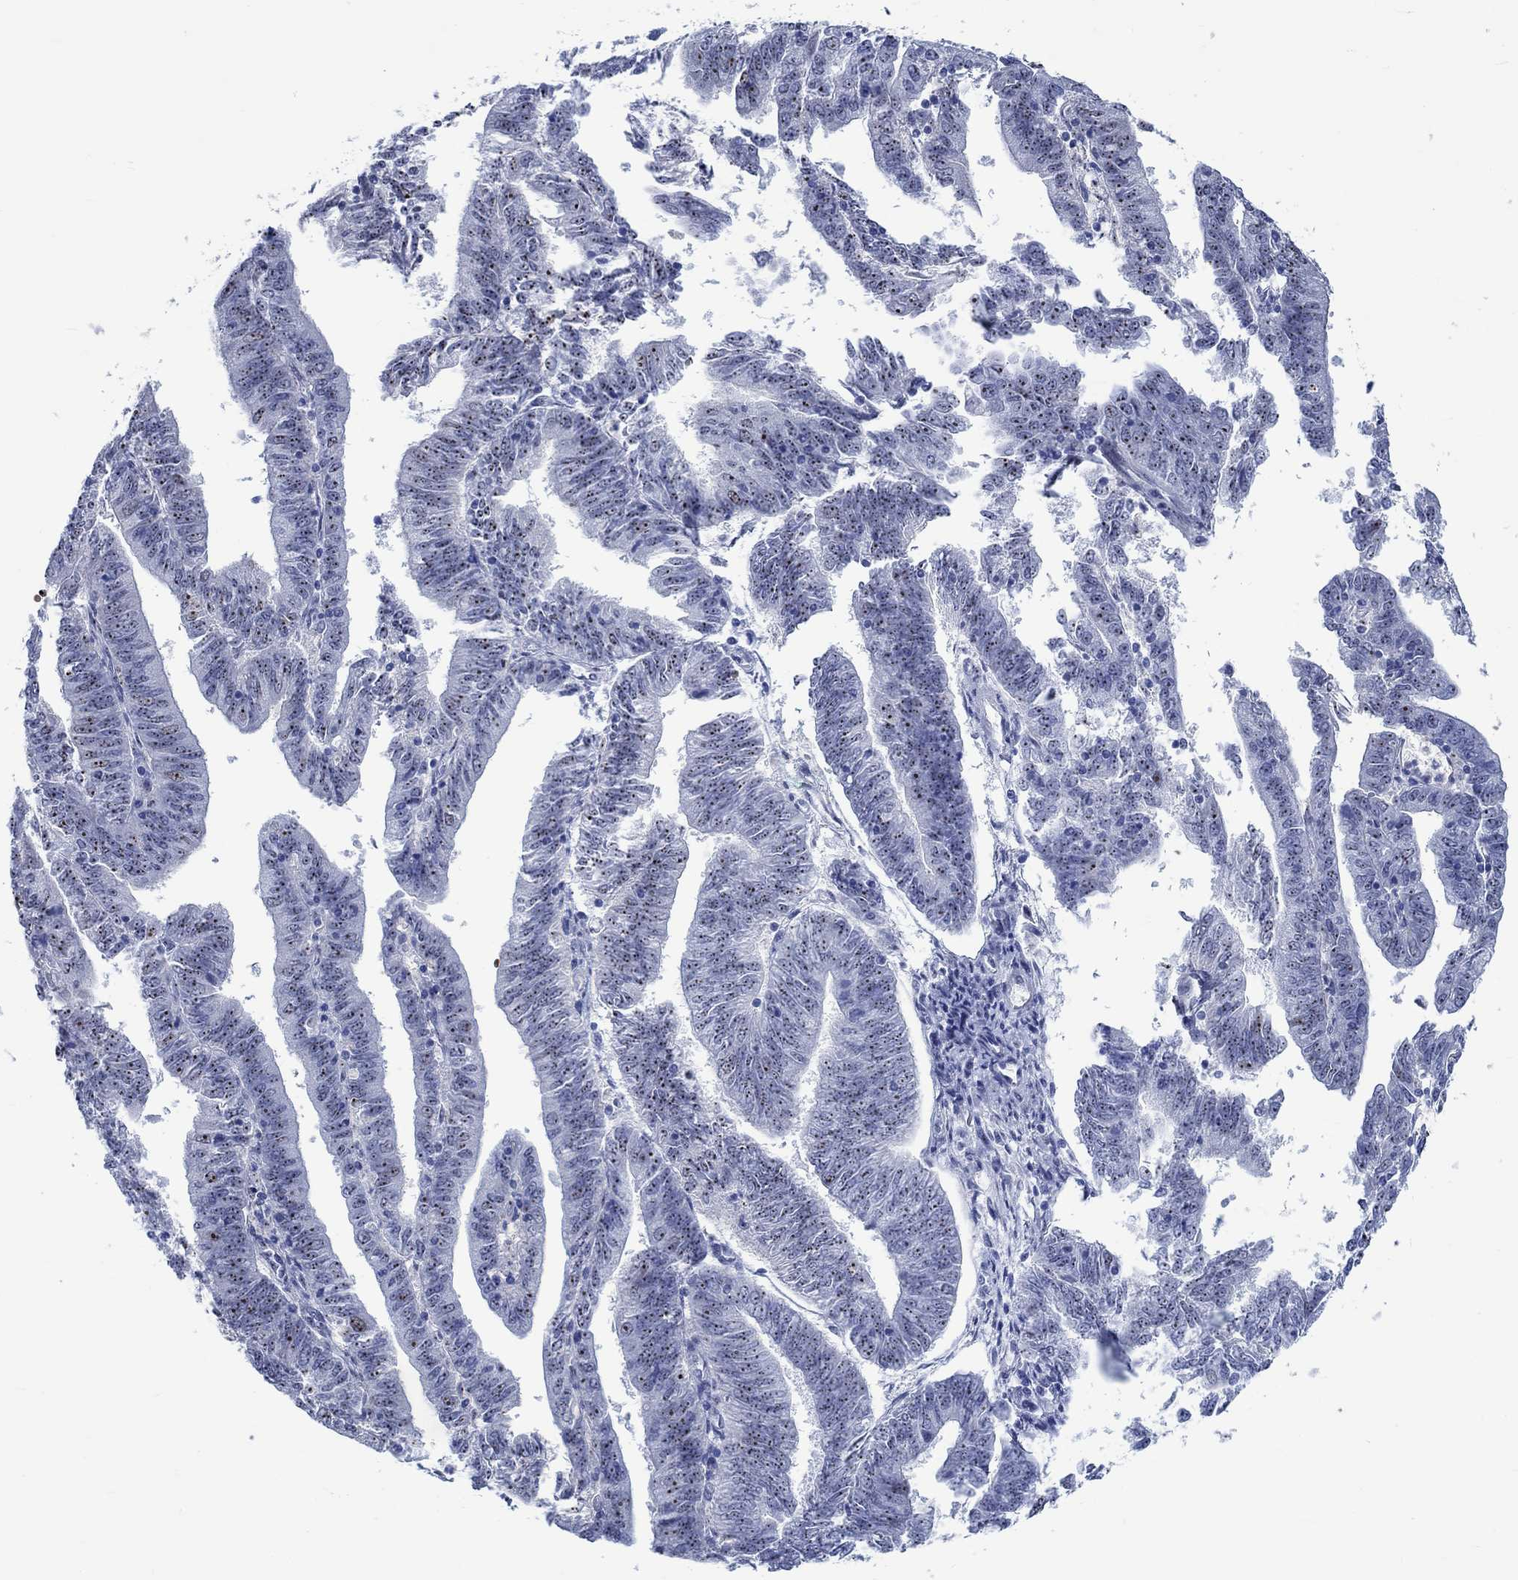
{"staining": {"intensity": "strong", "quantity": ">75%", "location": "nuclear"}, "tissue": "endometrial cancer", "cell_type": "Tumor cells", "image_type": "cancer", "snomed": [{"axis": "morphology", "description": "Adenocarcinoma, NOS"}, {"axis": "topography", "description": "Endometrium"}], "caption": "An IHC image of tumor tissue is shown. Protein staining in brown labels strong nuclear positivity in endometrial cancer (adenocarcinoma) within tumor cells.", "gene": "ZNF446", "patient": {"sex": "female", "age": 82}}